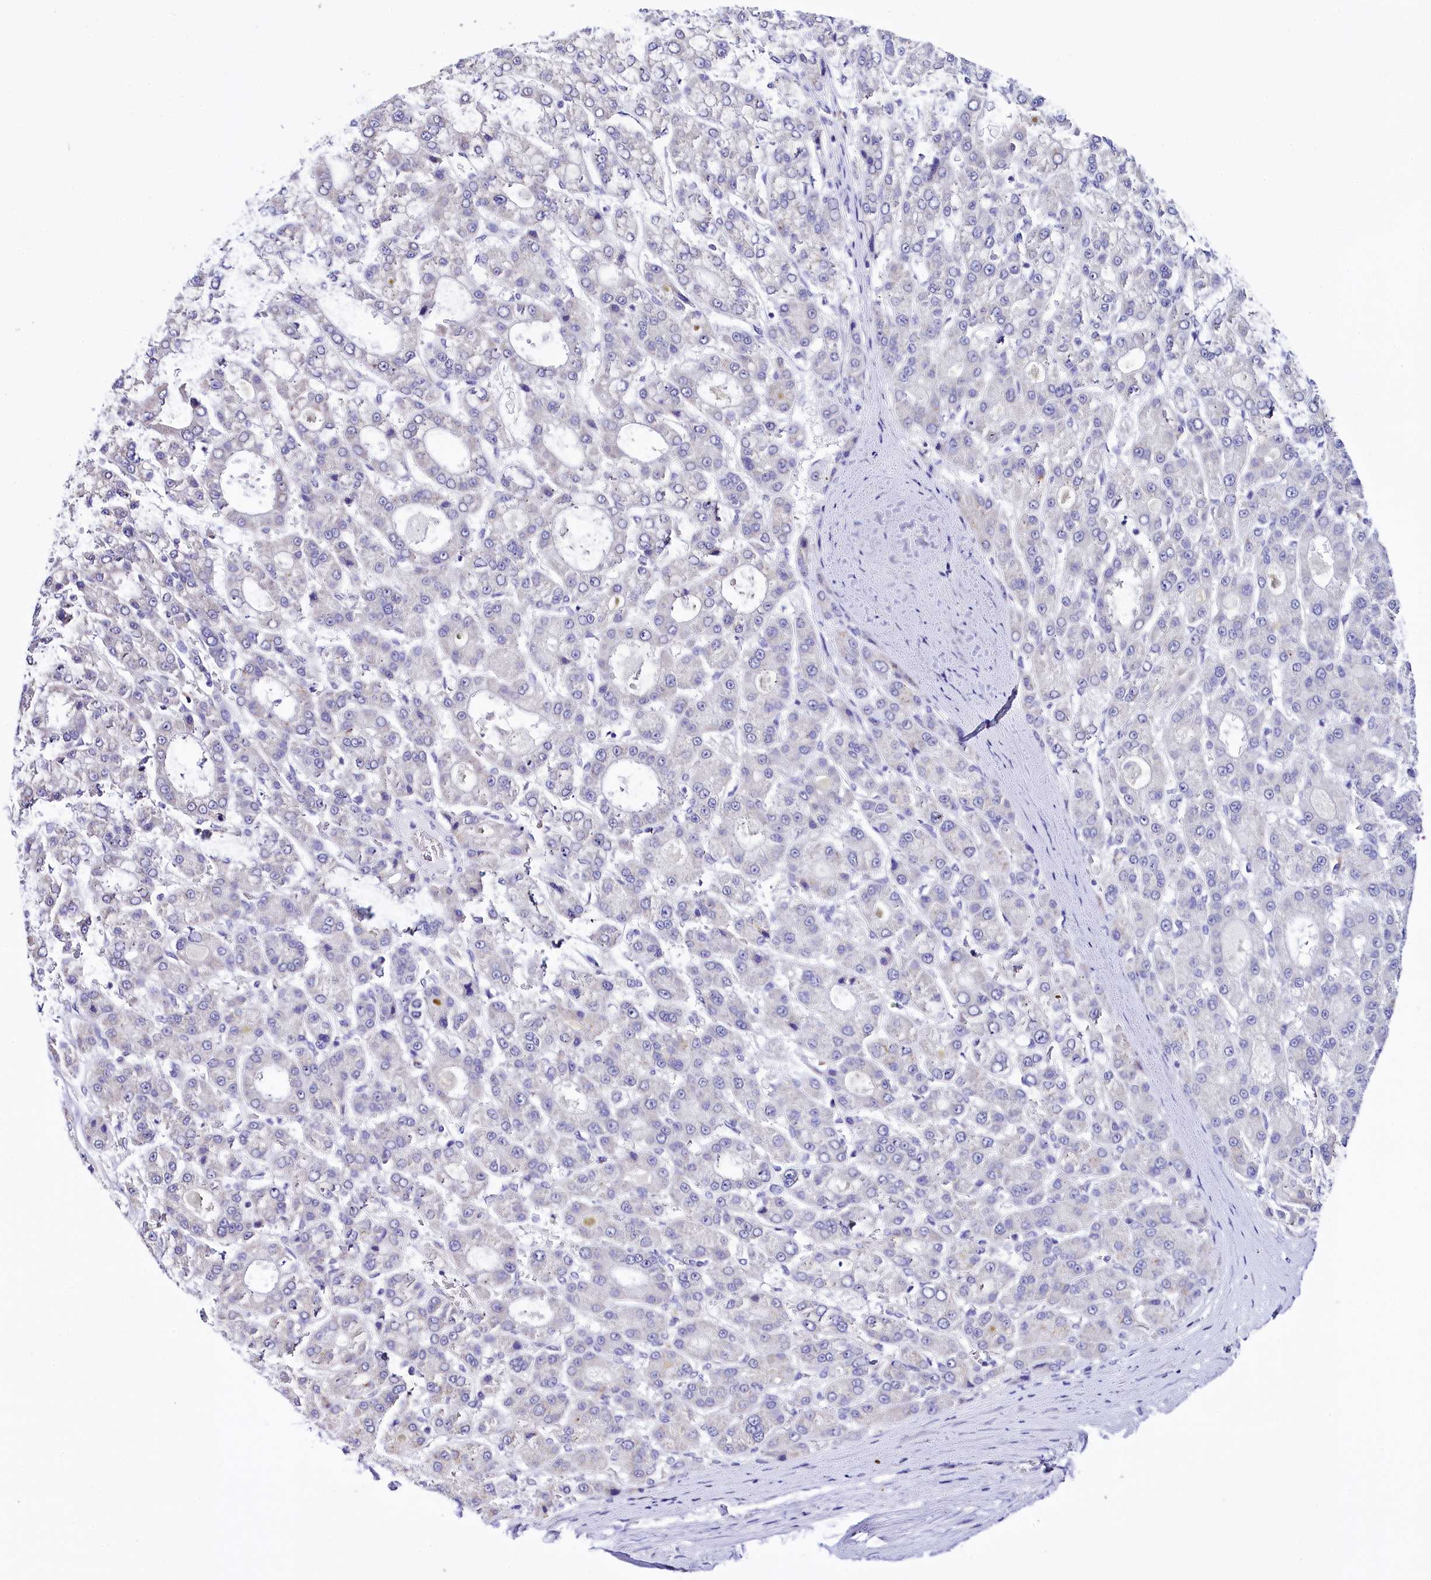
{"staining": {"intensity": "negative", "quantity": "none", "location": "none"}, "tissue": "liver cancer", "cell_type": "Tumor cells", "image_type": "cancer", "snomed": [{"axis": "morphology", "description": "Carcinoma, Hepatocellular, NOS"}, {"axis": "topography", "description": "Liver"}], "caption": "High power microscopy image of an immunohistochemistry micrograph of liver cancer, revealing no significant expression in tumor cells.", "gene": "SPATS2", "patient": {"sex": "male", "age": 70}}